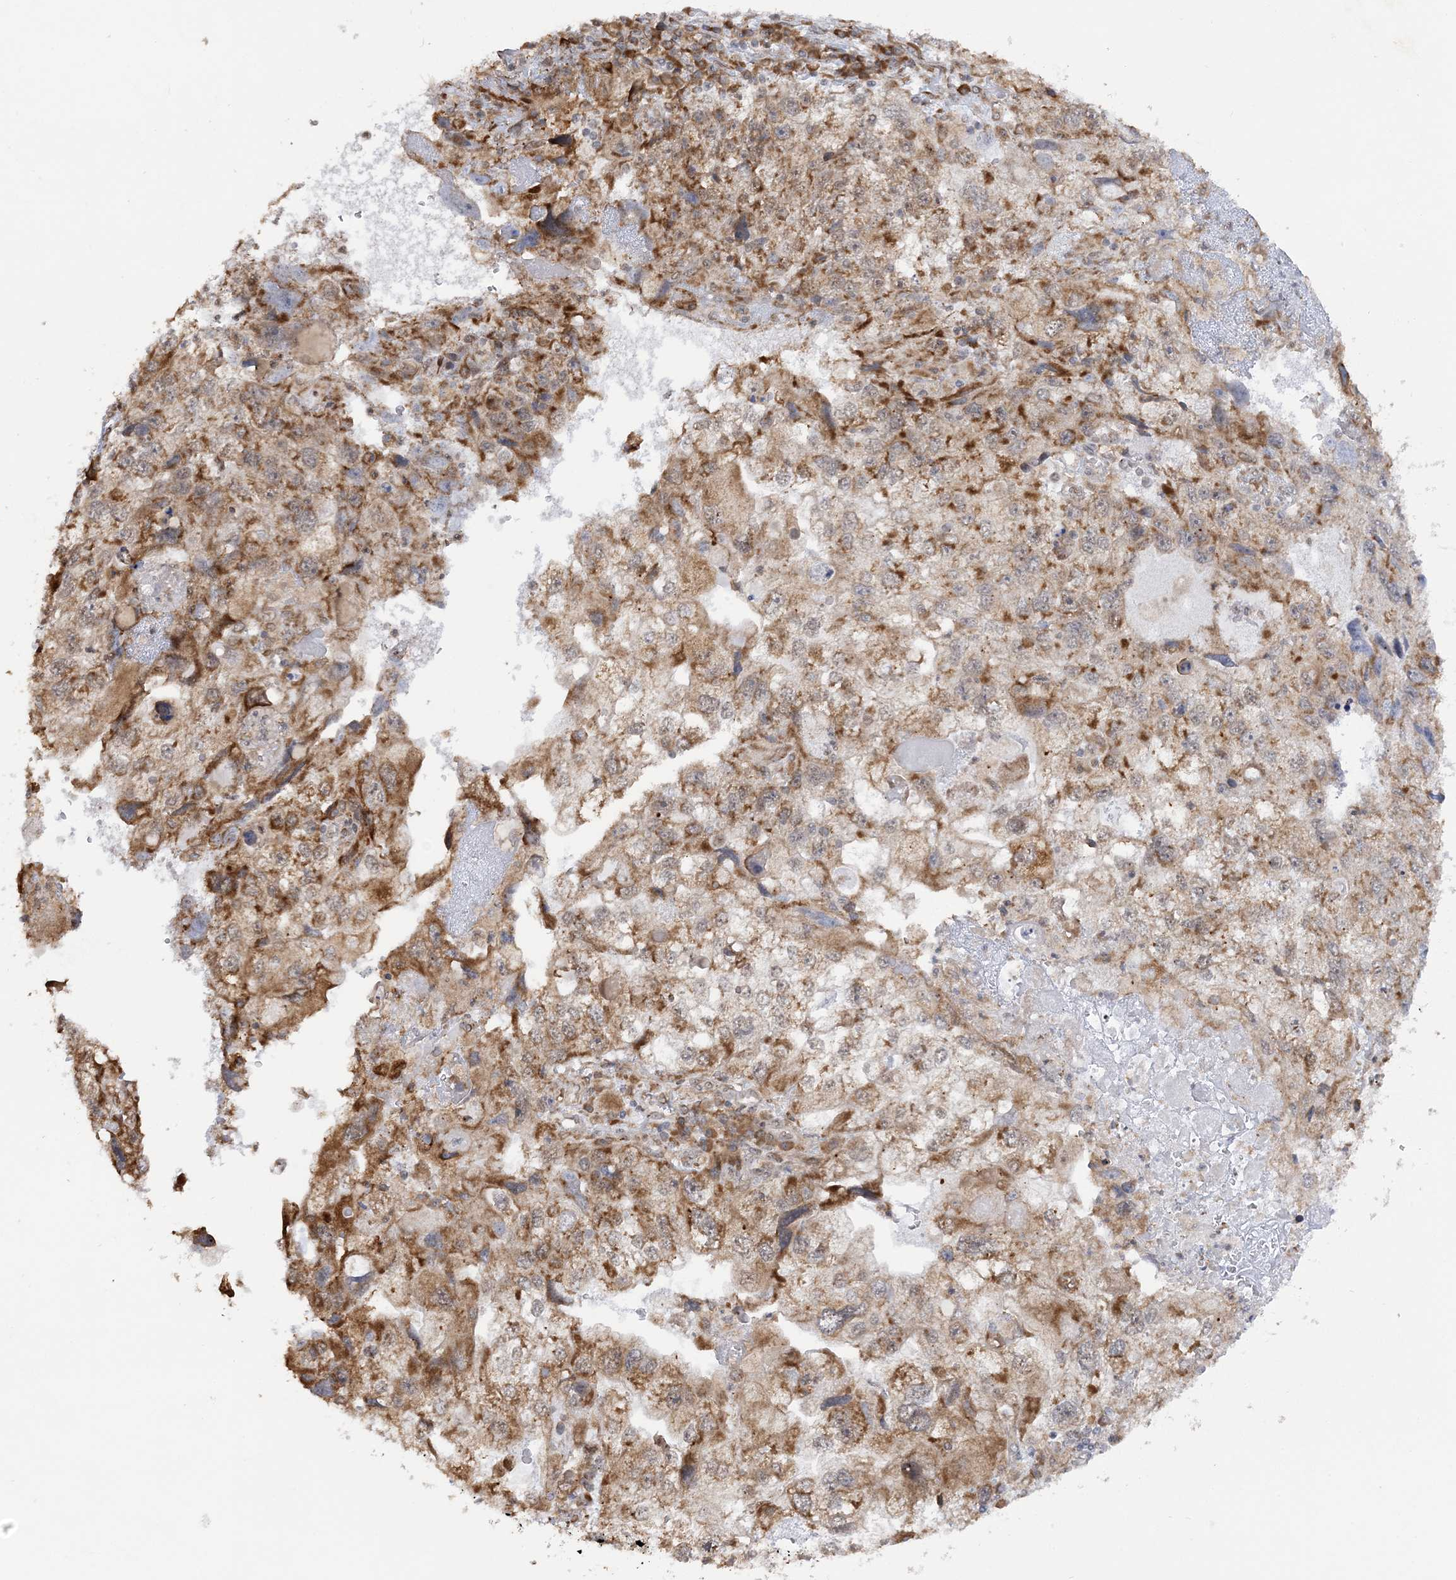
{"staining": {"intensity": "moderate", "quantity": ">75%", "location": "cytoplasmic/membranous"}, "tissue": "endometrial cancer", "cell_type": "Tumor cells", "image_type": "cancer", "snomed": [{"axis": "morphology", "description": "Adenocarcinoma, NOS"}, {"axis": "topography", "description": "Endometrium"}], "caption": "Moderate cytoplasmic/membranous protein positivity is identified in approximately >75% of tumor cells in endometrial cancer.", "gene": "MRPL47", "patient": {"sex": "female", "age": 49}}